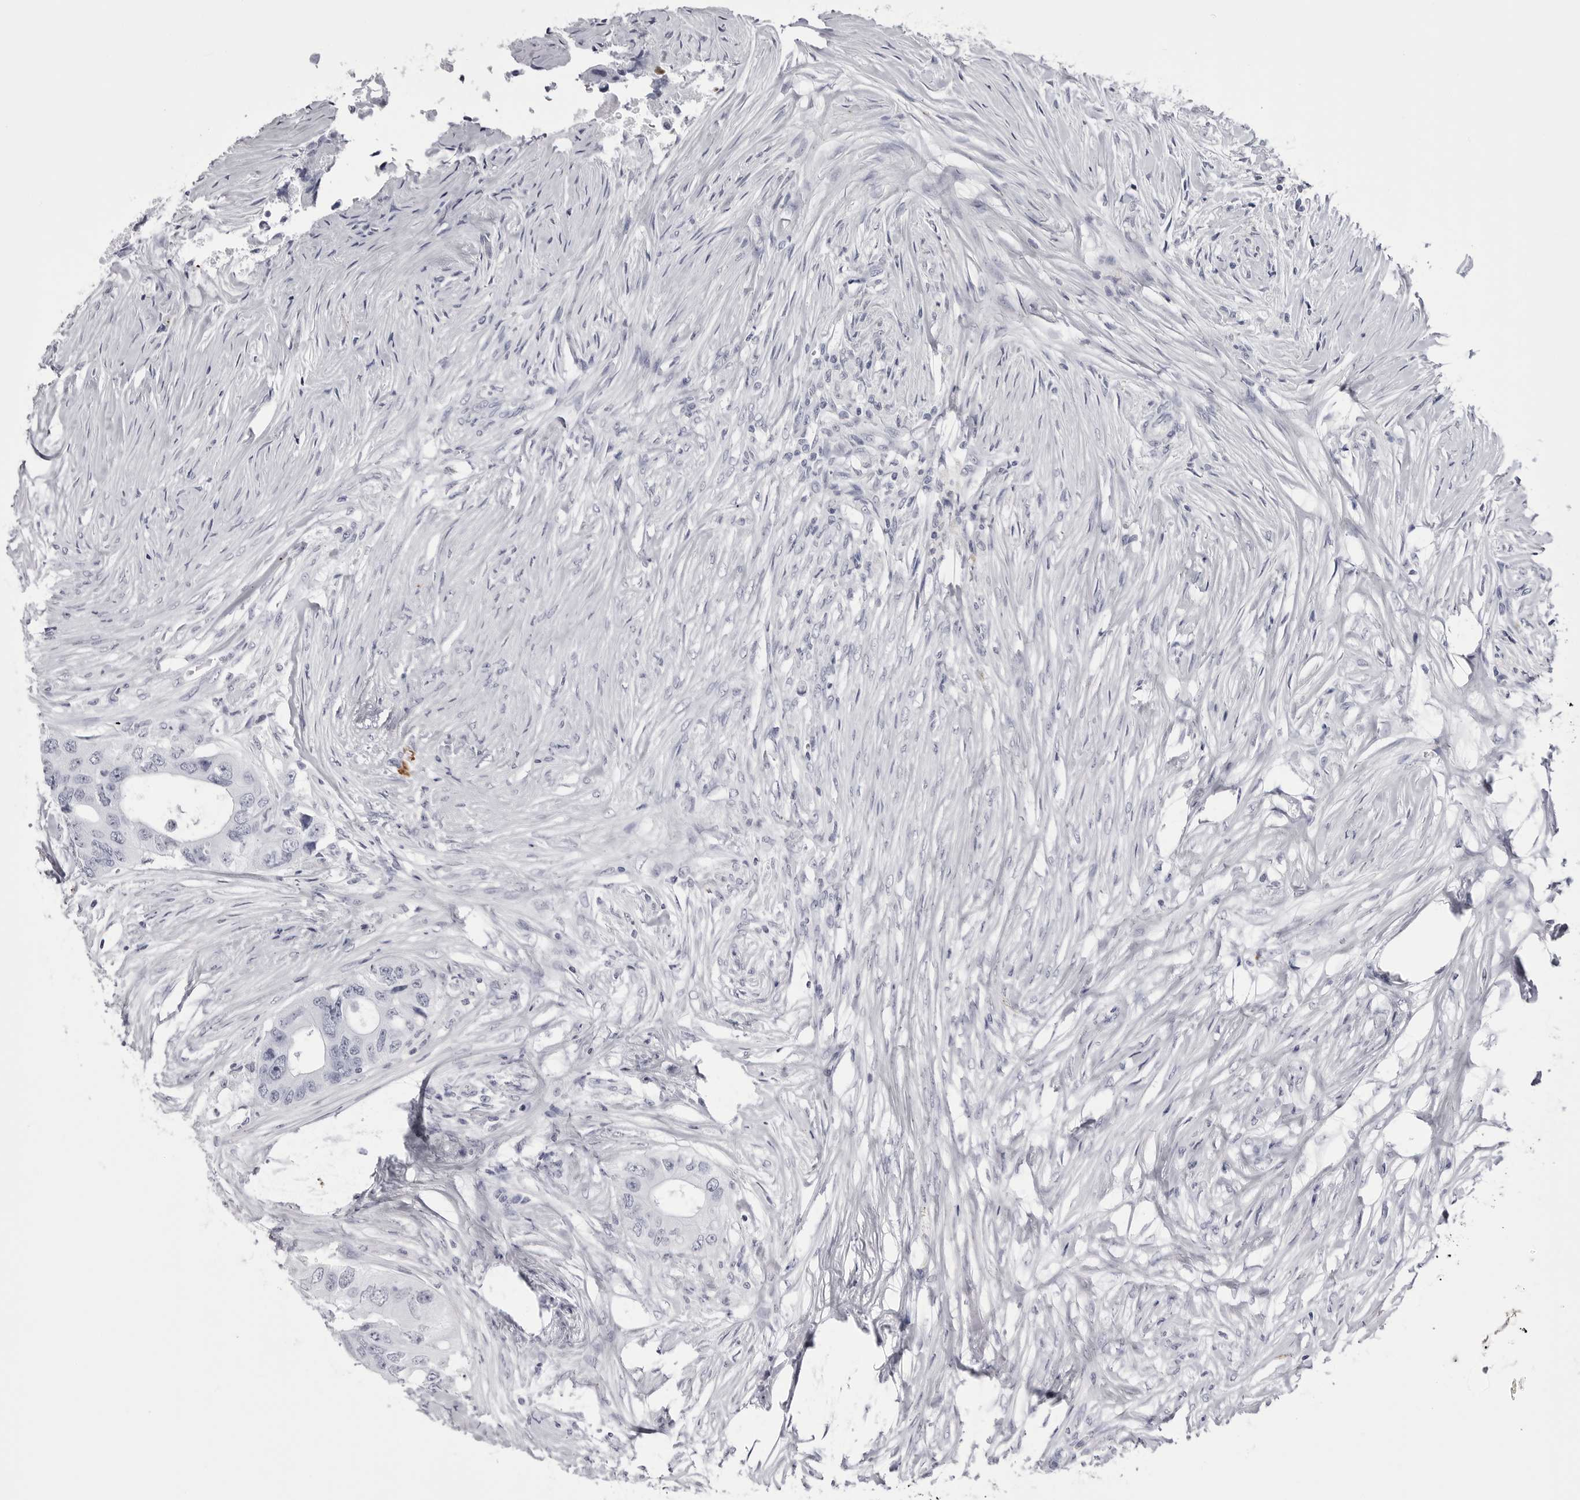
{"staining": {"intensity": "negative", "quantity": "none", "location": "none"}, "tissue": "colorectal cancer", "cell_type": "Tumor cells", "image_type": "cancer", "snomed": [{"axis": "morphology", "description": "Adenocarcinoma, NOS"}, {"axis": "topography", "description": "Colon"}], "caption": "Tumor cells show no significant staining in colorectal adenocarcinoma.", "gene": "COL26A1", "patient": {"sex": "male", "age": 71}}